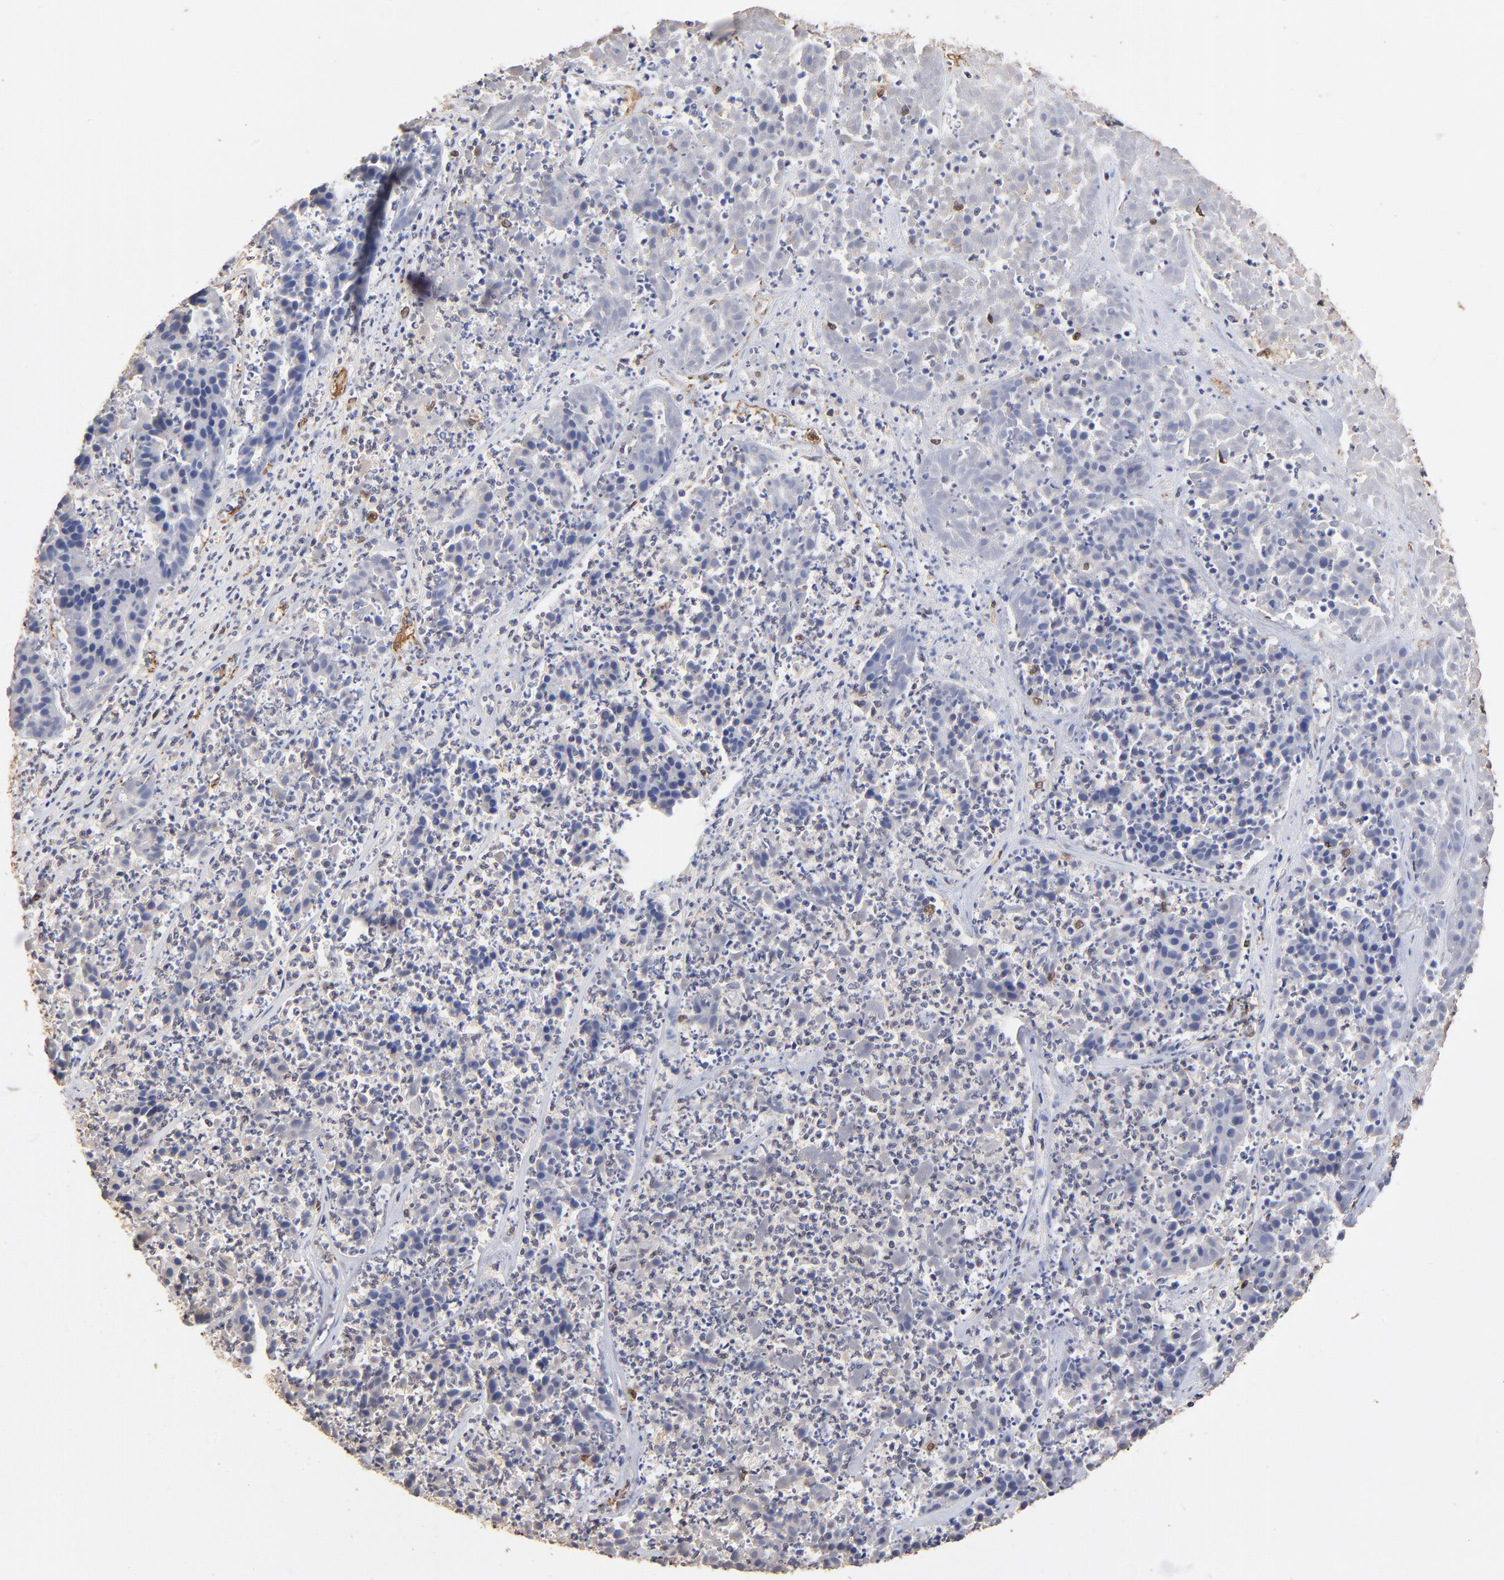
{"staining": {"intensity": "negative", "quantity": "none", "location": "none"}, "tissue": "pancreatic cancer", "cell_type": "Tumor cells", "image_type": "cancer", "snomed": [{"axis": "morphology", "description": "Adenocarcinoma, NOS"}, {"axis": "topography", "description": "Pancreas"}], "caption": "DAB immunohistochemical staining of adenocarcinoma (pancreatic) shows no significant staining in tumor cells.", "gene": "CASP1", "patient": {"sex": "male", "age": 50}}